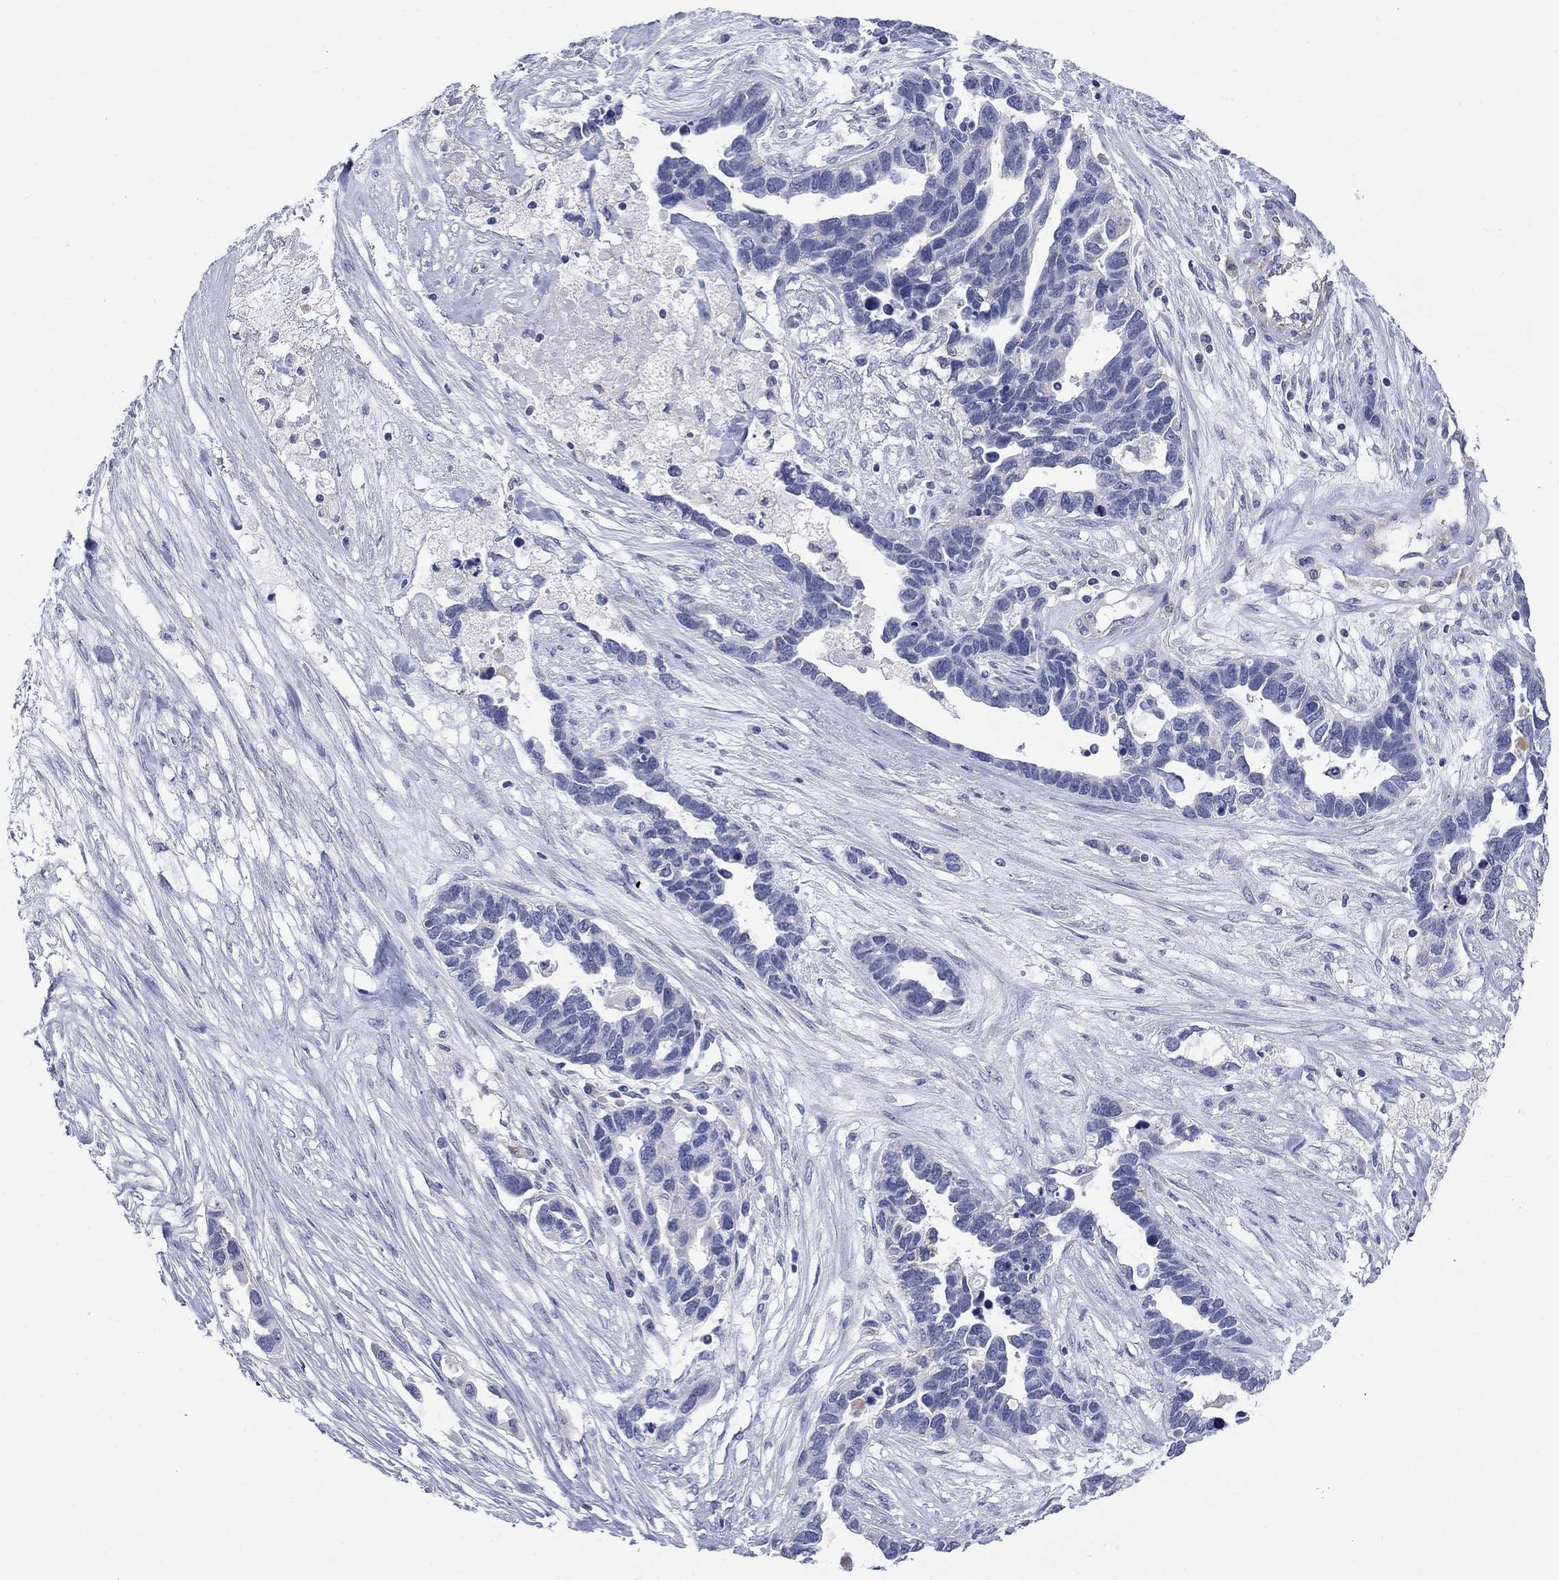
{"staining": {"intensity": "weak", "quantity": "<25%", "location": "cytoplasmic/membranous"}, "tissue": "ovarian cancer", "cell_type": "Tumor cells", "image_type": "cancer", "snomed": [{"axis": "morphology", "description": "Cystadenocarcinoma, serous, NOS"}, {"axis": "topography", "description": "Ovary"}], "caption": "Immunohistochemistry (IHC) photomicrograph of neoplastic tissue: ovarian serous cystadenocarcinoma stained with DAB shows no significant protein expression in tumor cells.", "gene": "PTPRZ1", "patient": {"sex": "female", "age": 54}}